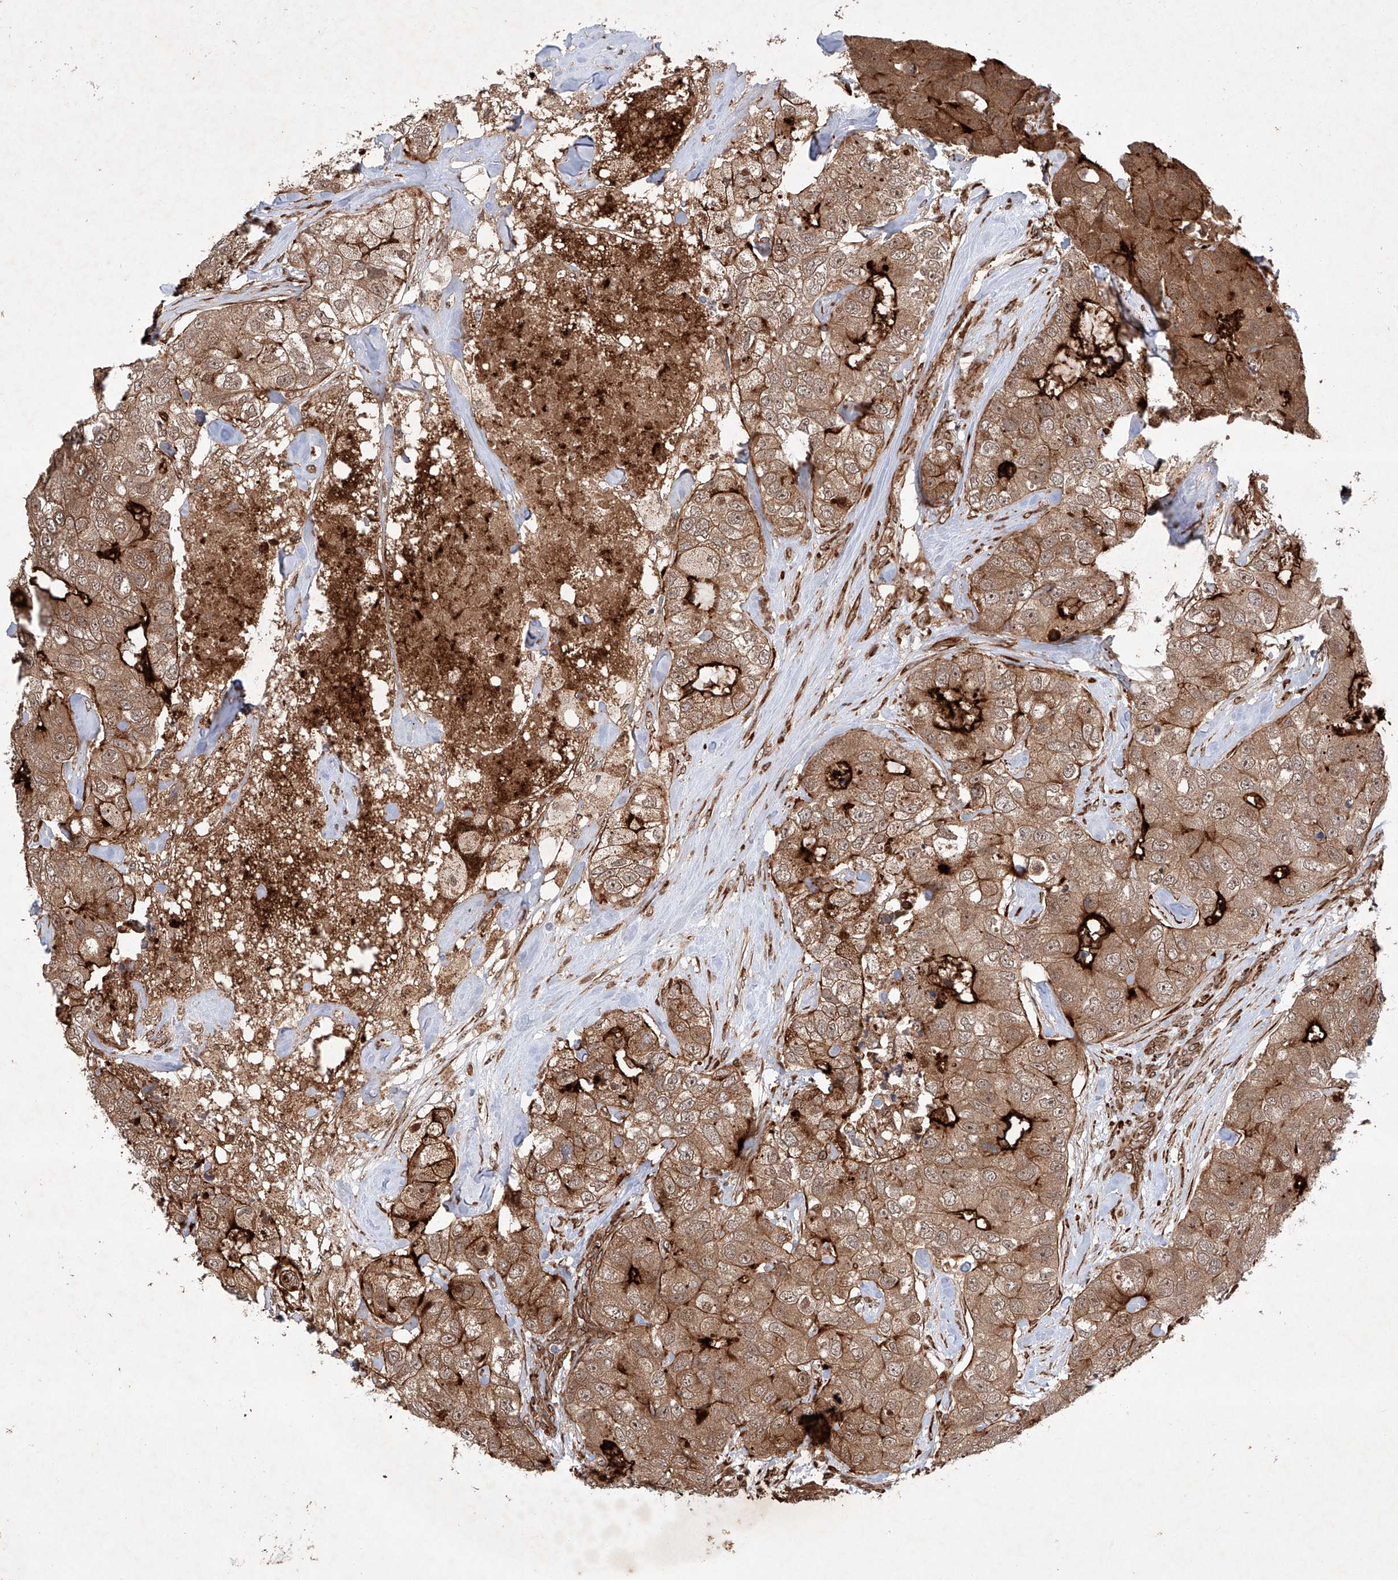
{"staining": {"intensity": "strong", "quantity": ">75%", "location": "cytoplasmic/membranous"}, "tissue": "breast cancer", "cell_type": "Tumor cells", "image_type": "cancer", "snomed": [{"axis": "morphology", "description": "Duct carcinoma"}, {"axis": "topography", "description": "Breast"}], "caption": "Breast cancer (invasive ductal carcinoma) stained with immunohistochemistry (IHC) exhibits strong cytoplasmic/membranous expression in approximately >75% of tumor cells. (DAB (3,3'-diaminobenzidine) IHC with brightfield microscopy, high magnification).", "gene": "ZFP28", "patient": {"sex": "female", "age": 62}}